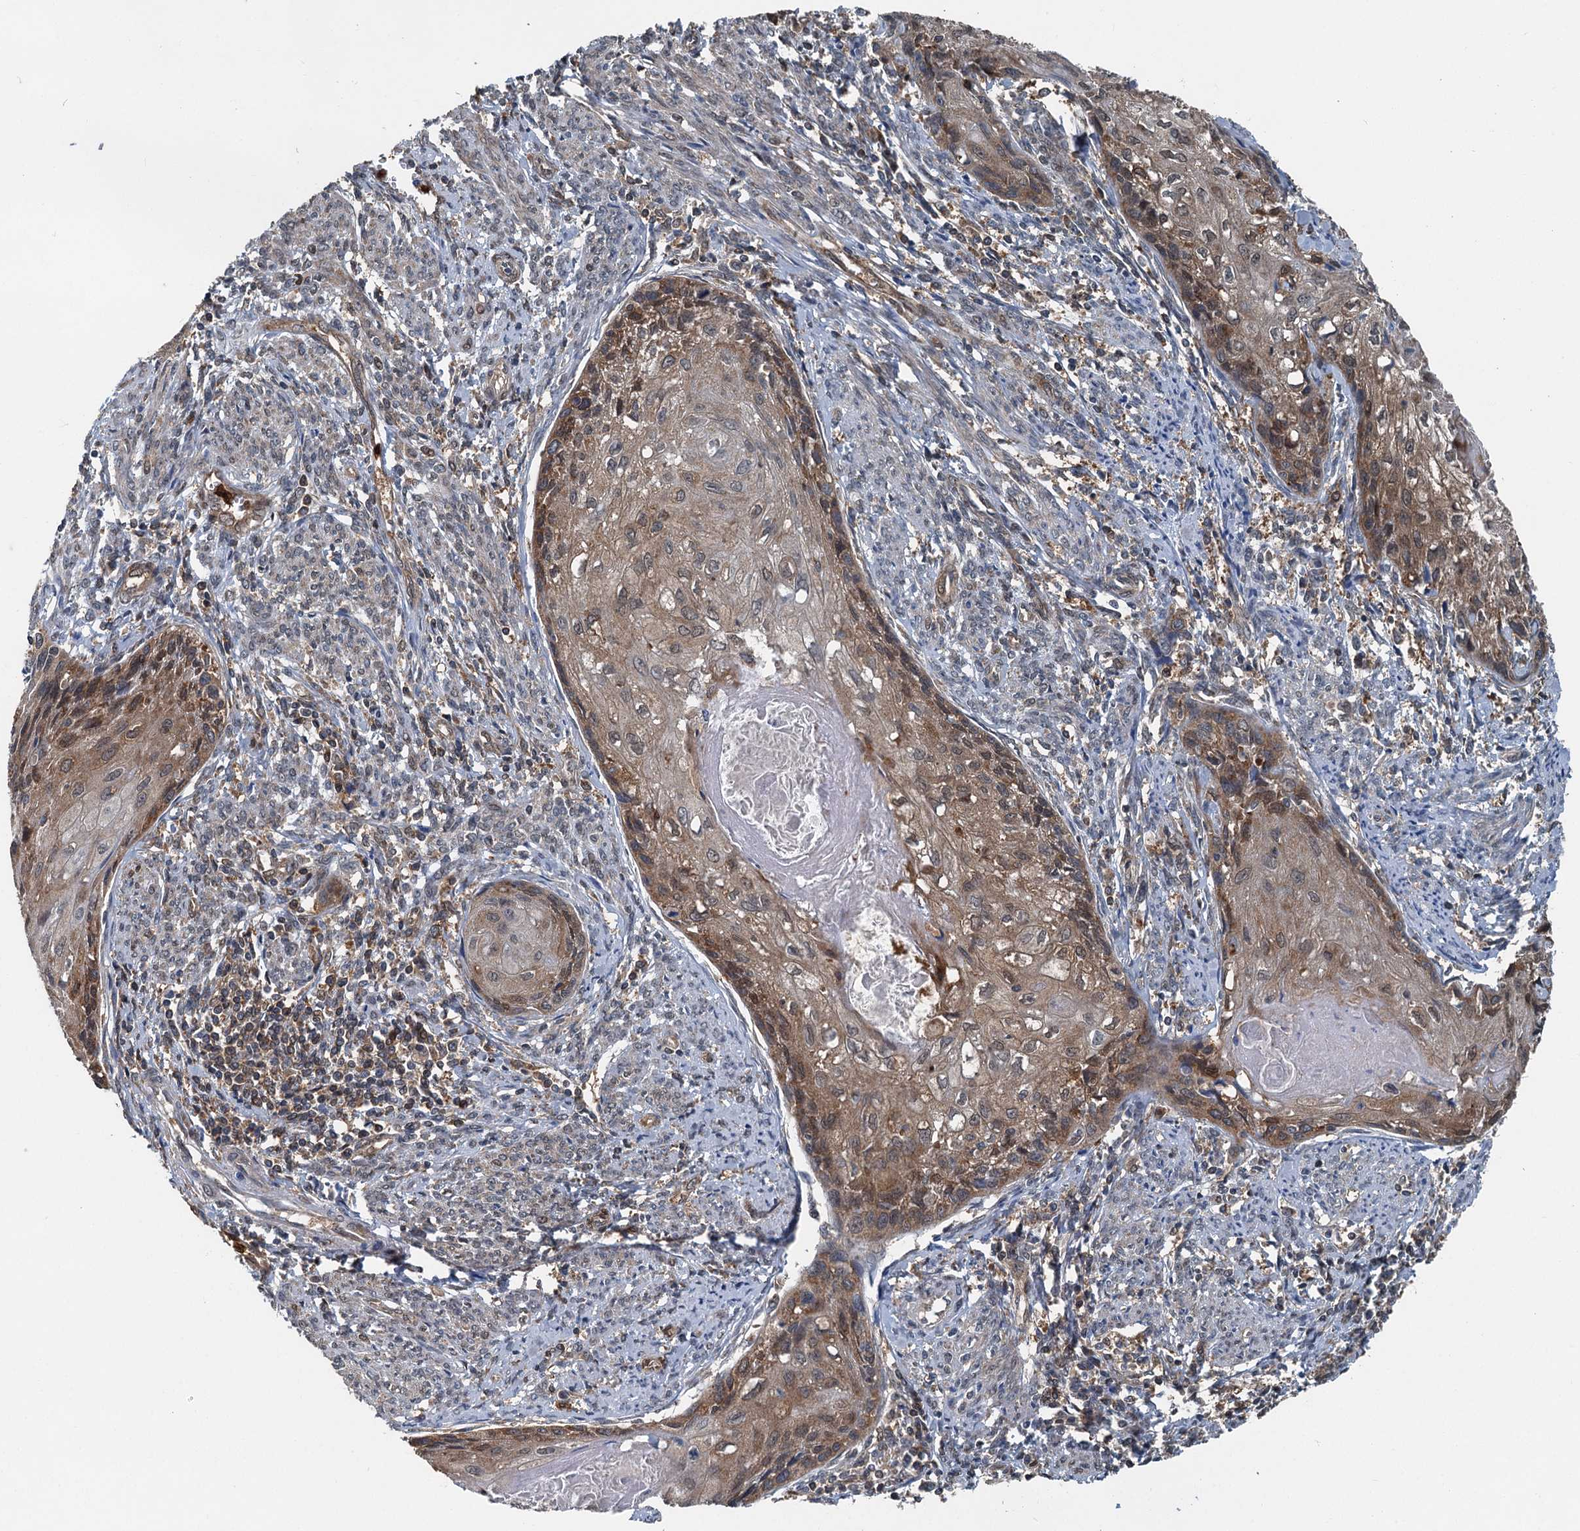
{"staining": {"intensity": "moderate", "quantity": ">75%", "location": "cytoplasmic/membranous"}, "tissue": "cervical cancer", "cell_type": "Tumor cells", "image_type": "cancer", "snomed": [{"axis": "morphology", "description": "Squamous cell carcinoma, NOS"}, {"axis": "topography", "description": "Cervix"}], "caption": "Cervical squamous cell carcinoma was stained to show a protein in brown. There is medium levels of moderate cytoplasmic/membranous positivity in approximately >75% of tumor cells.", "gene": "GPI", "patient": {"sex": "female", "age": 67}}